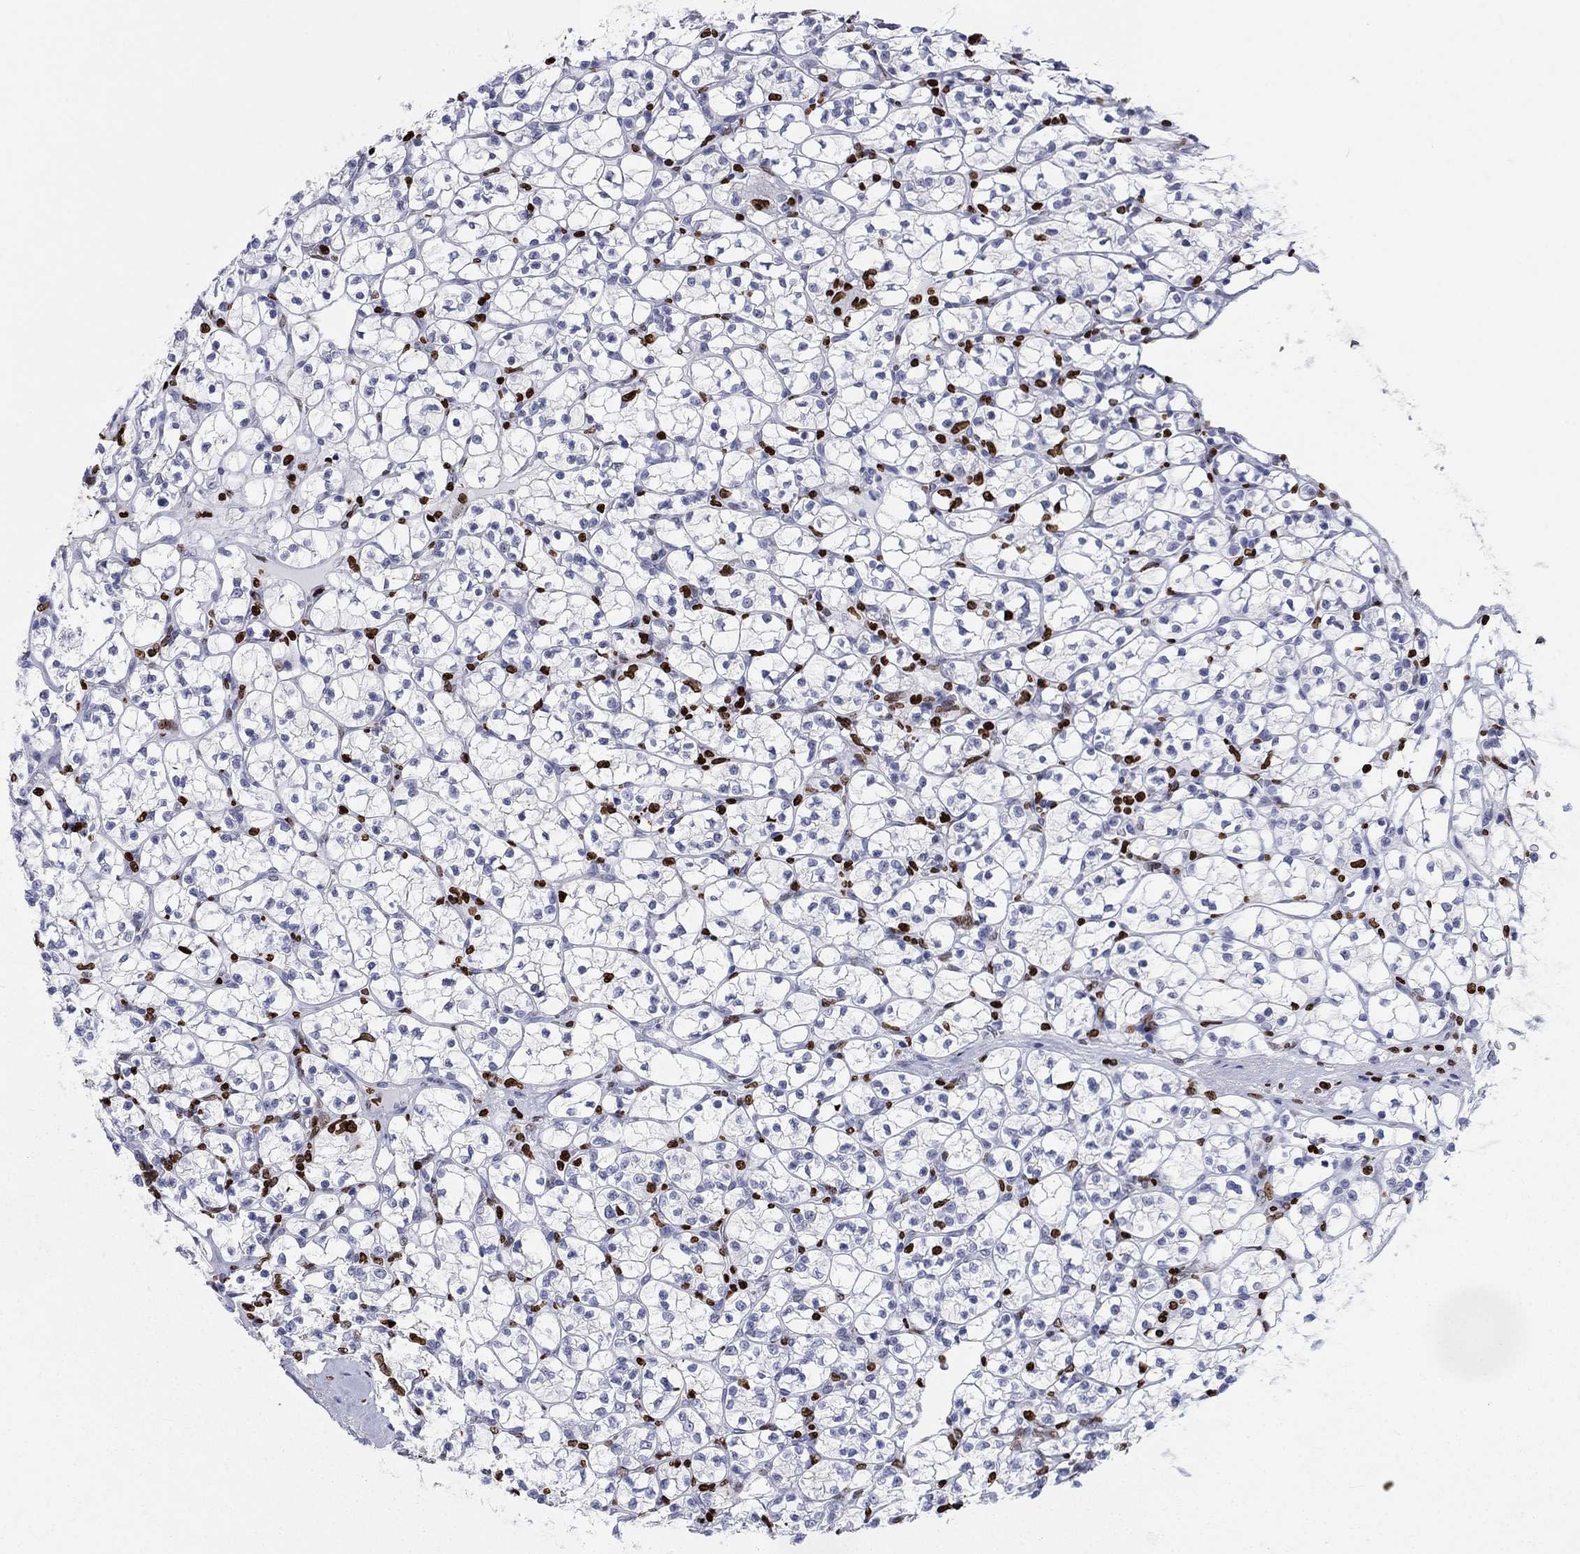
{"staining": {"intensity": "strong", "quantity": "<25%", "location": "nuclear"}, "tissue": "renal cancer", "cell_type": "Tumor cells", "image_type": "cancer", "snomed": [{"axis": "morphology", "description": "Adenocarcinoma, NOS"}, {"axis": "topography", "description": "Kidney"}], "caption": "Approximately <25% of tumor cells in adenocarcinoma (renal) display strong nuclear protein expression as visualized by brown immunohistochemical staining.", "gene": "H1-5", "patient": {"sex": "female", "age": 89}}